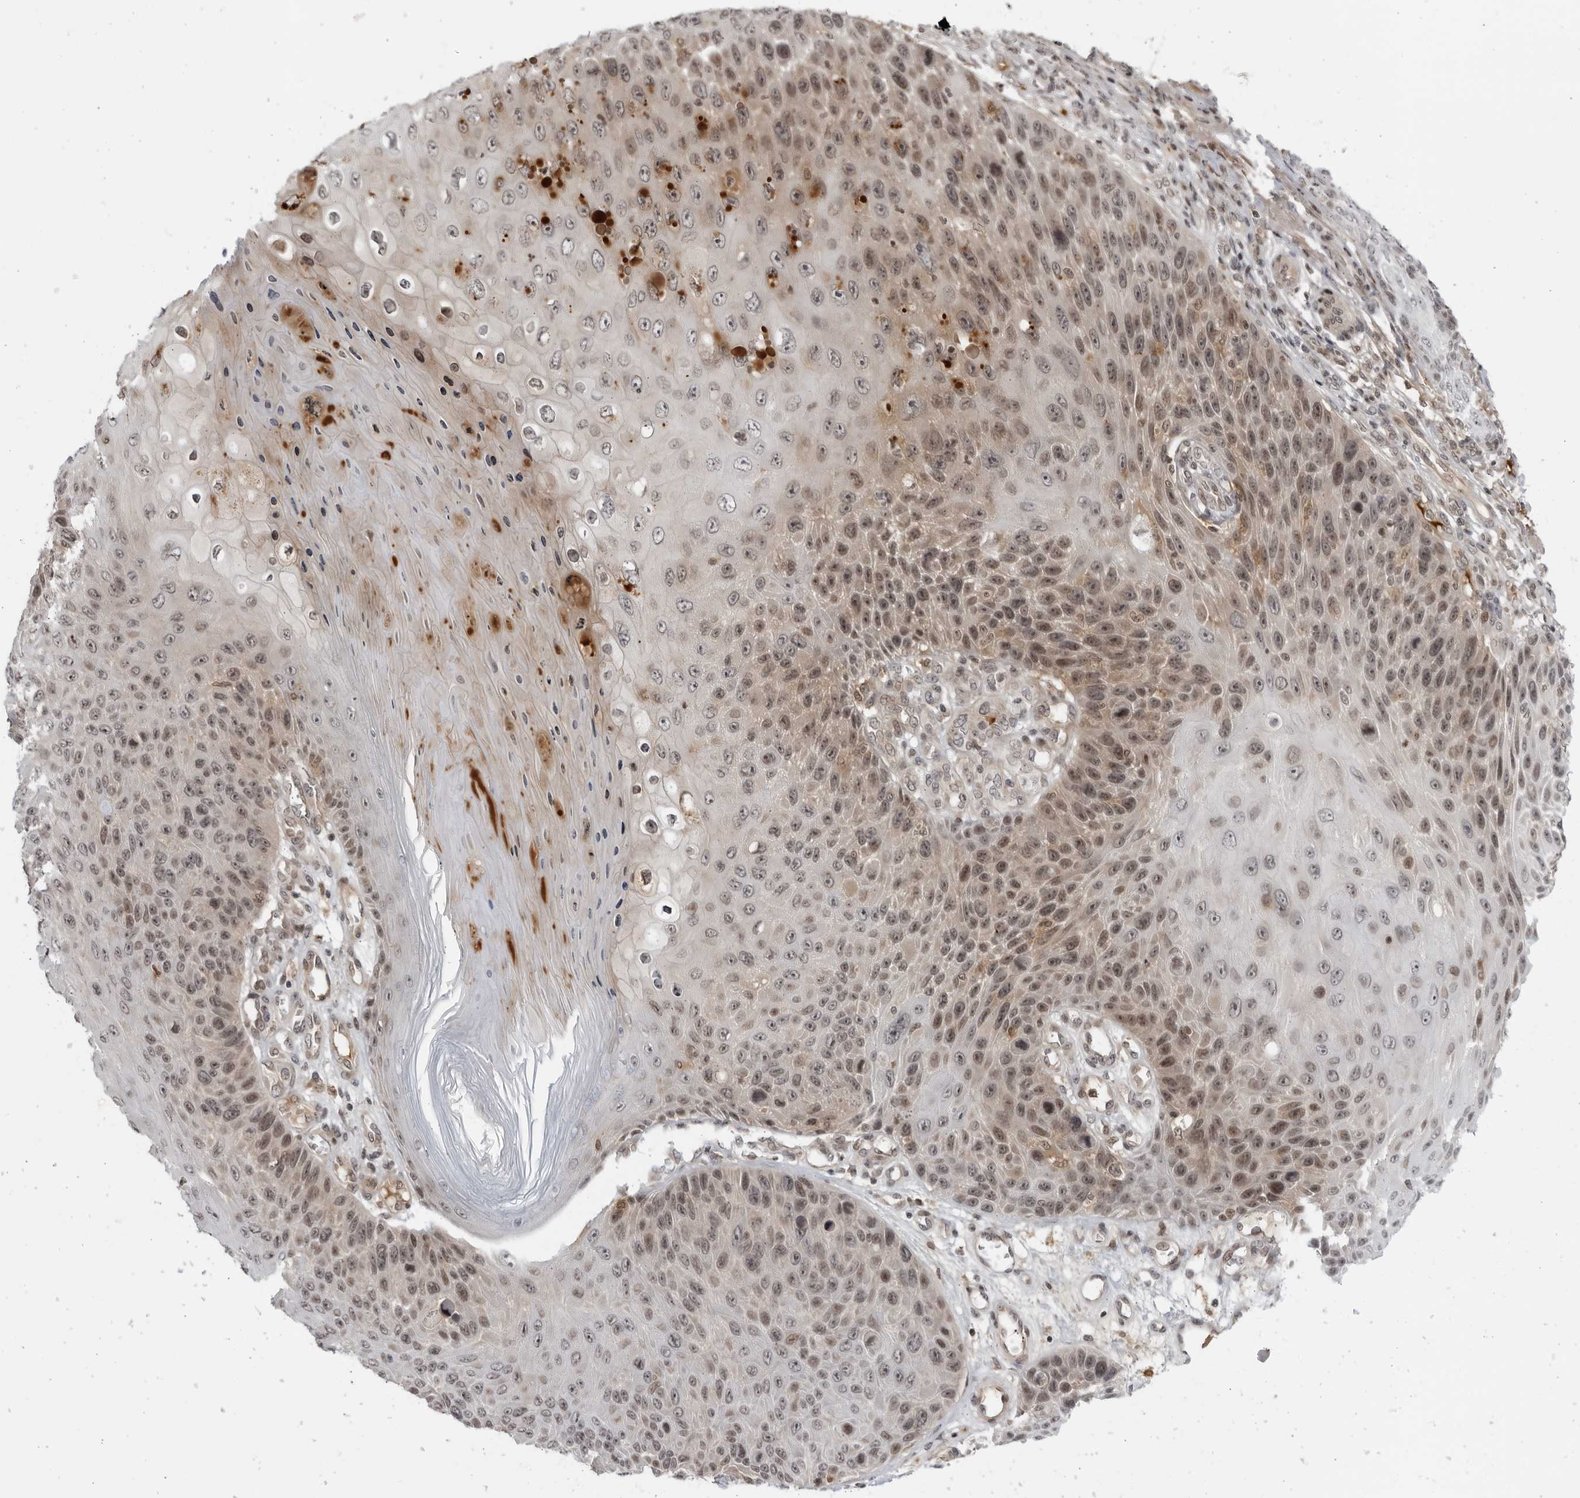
{"staining": {"intensity": "moderate", "quantity": ">75%", "location": "cytoplasmic/membranous,nuclear"}, "tissue": "skin cancer", "cell_type": "Tumor cells", "image_type": "cancer", "snomed": [{"axis": "morphology", "description": "Squamous cell carcinoma, NOS"}, {"axis": "topography", "description": "Skin"}], "caption": "Skin cancer (squamous cell carcinoma) stained with a protein marker shows moderate staining in tumor cells.", "gene": "DTL", "patient": {"sex": "female", "age": 88}}